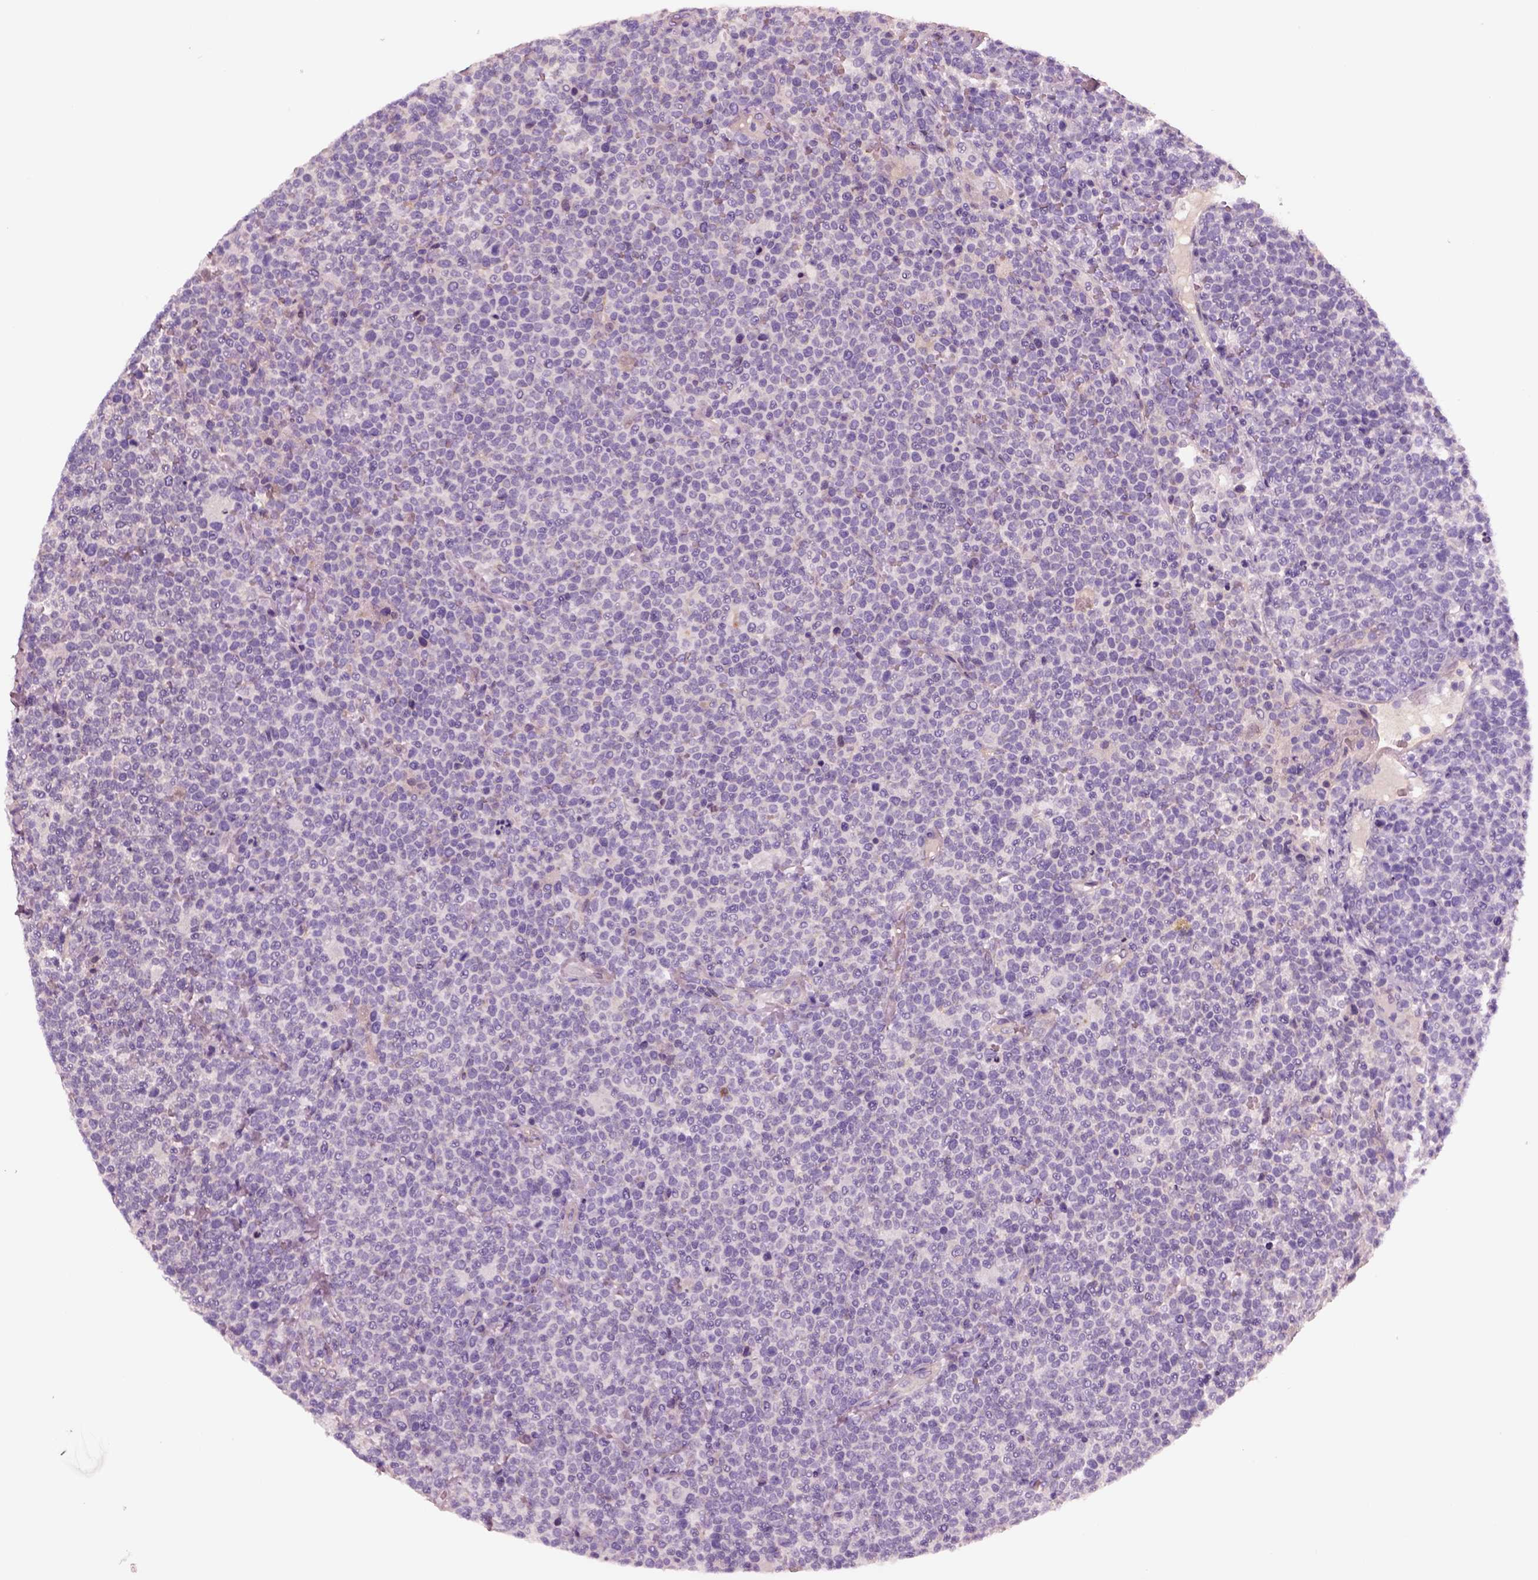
{"staining": {"intensity": "negative", "quantity": "none", "location": "none"}, "tissue": "lymphoma", "cell_type": "Tumor cells", "image_type": "cancer", "snomed": [{"axis": "morphology", "description": "Malignant lymphoma, non-Hodgkin's type, High grade"}, {"axis": "topography", "description": "Lymph node"}], "caption": "Immunohistochemistry (IHC) photomicrograph of neoplastic tissue: human malignant lymphoma, non-Hodgkin's type (high-grade) stained with DAB (3,3'-diaminobenzidine) exhibits no significant protein staining in tumor cells.", "gene": "IGLL1", "patient": {"sex": "male", "age": 61}}